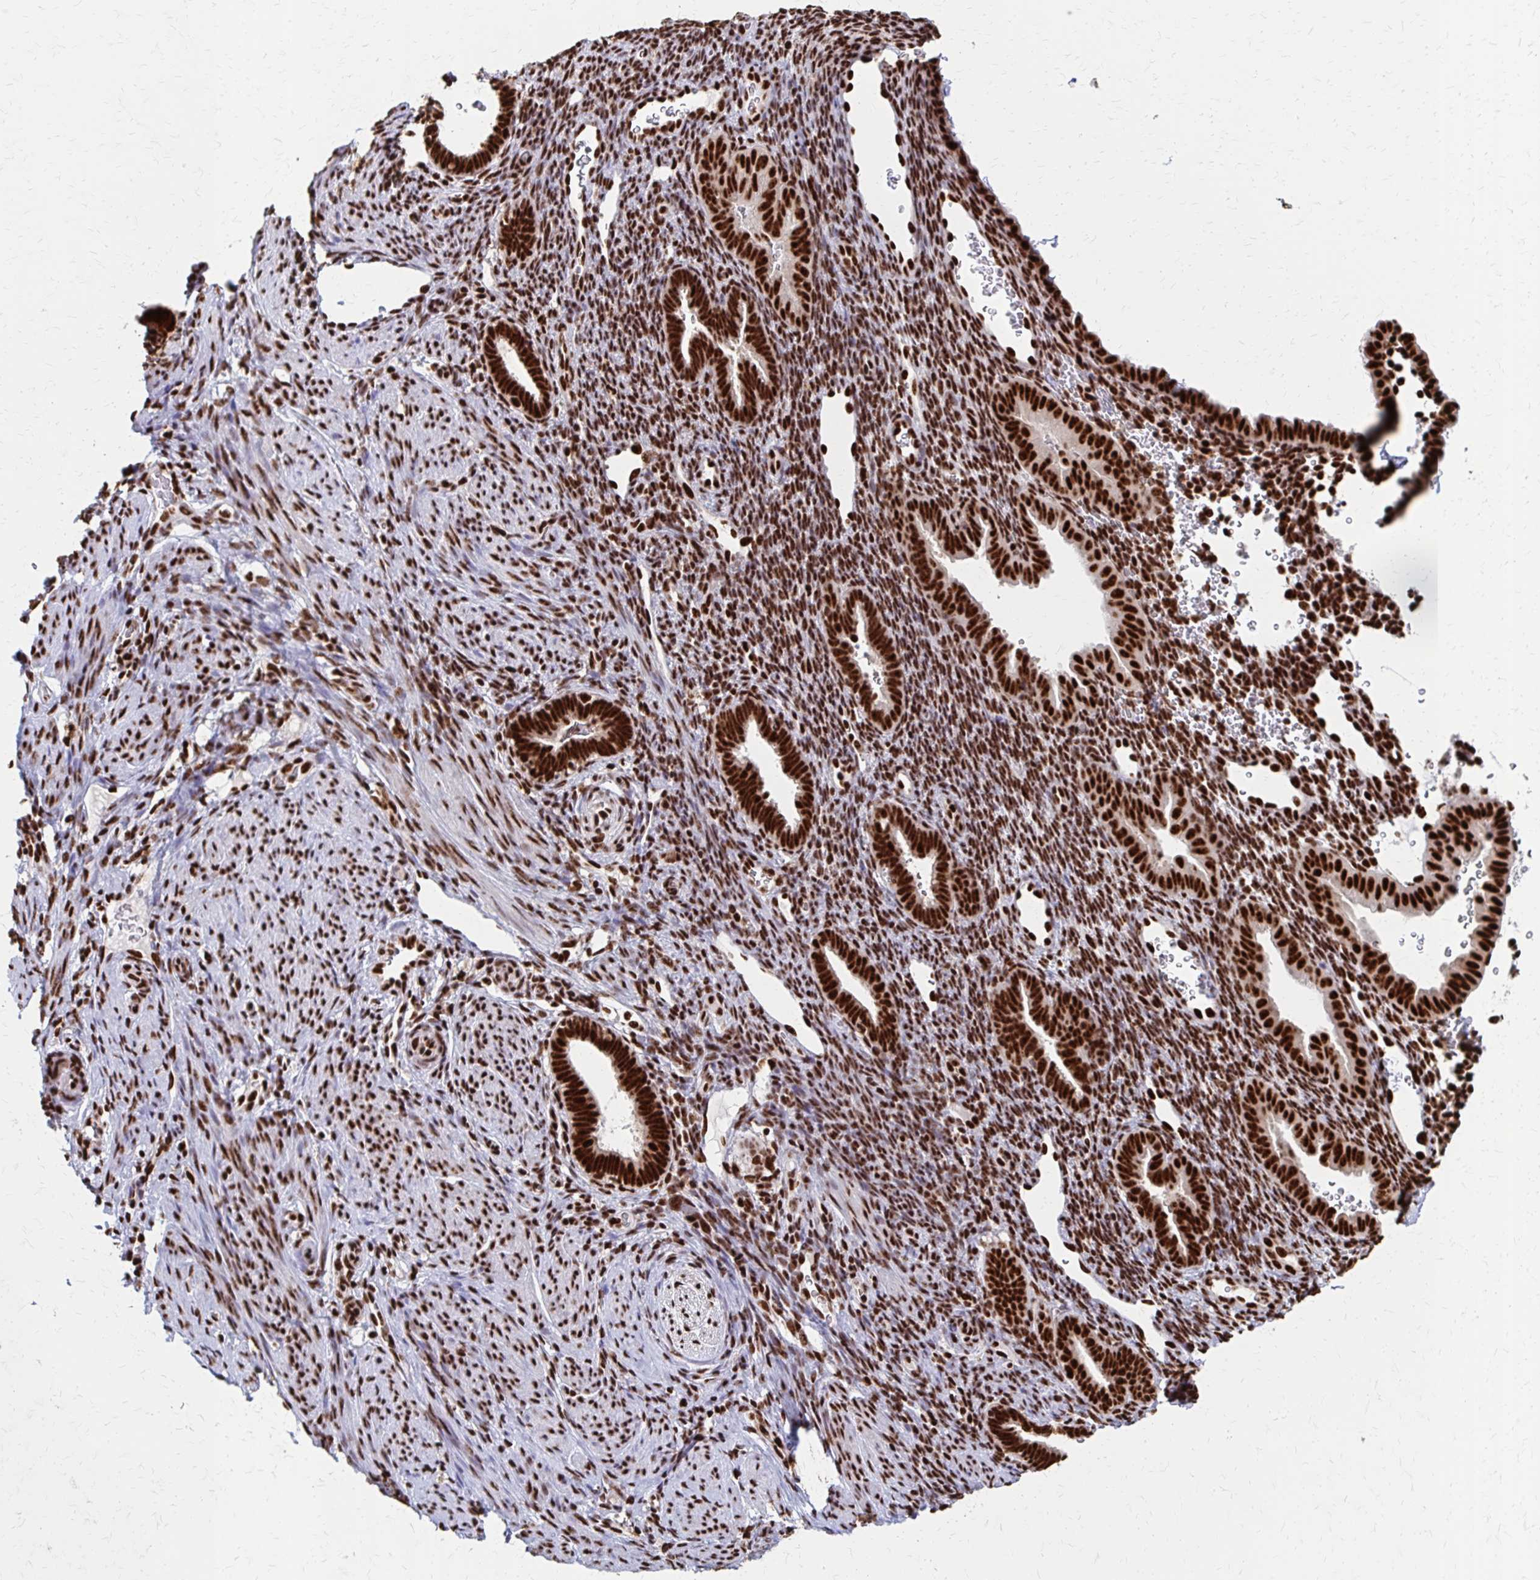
{"staining": {"intensity": "strong", "quantity": ">75%", "location": "nuclear"}, "tissue": "endometrium", "cell_type": "Cells in endometrial stroma", "image_type": "normal", "snomed": [{"axis": "morphology", "description": "Normal tissue, NOS"}, {"axis": "topography", "description": "Endometrium"}], "caption": "A brown stain highlights strong nuclear positivity of a protein in cells in endometrial stroma of unremarkable endometrium. (brown staining indicates protein expression, while blue staining denotes nuclei).", "gene": "CNKSR3", "patient": {"sex": "female", "age": 34}}